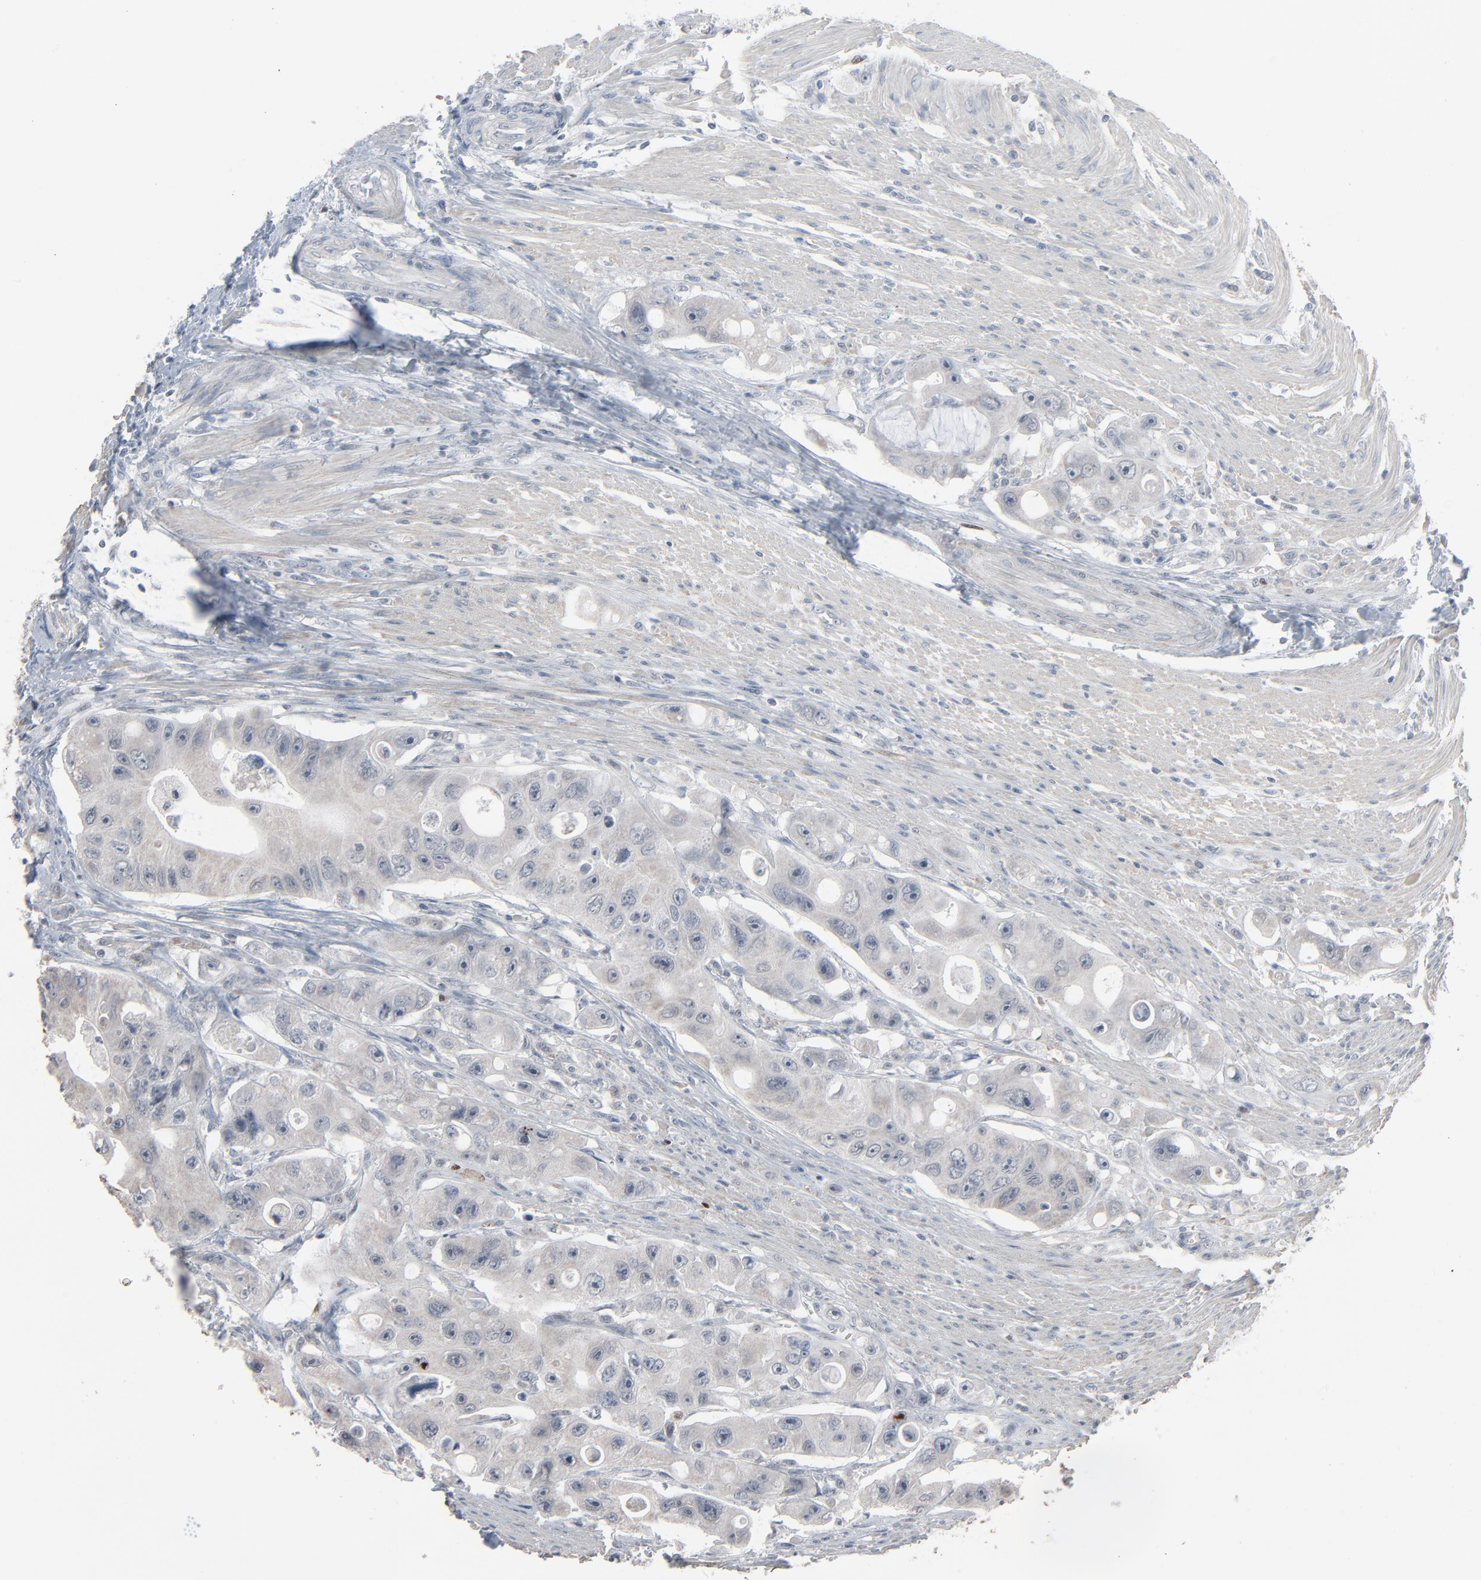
{"staining": {"intensity": "negative", "quantity": "none", "location": "none"}, "tissue": "colorectal cancer", "cell_type": "Tumor cells", "image_type": "cancer", "snomed": [{"axis": "morphology", "description": "Adenocarcinoma, NOS"}, {"axis": "topography", "description": "Colon"}], "caption": "Immunohistochemical staining of human adenocarcinoma (colorectal) shows no significant expression in tumor cells. (Stains: DAB IHC with hematoxylin counter stain, Microscopy: brightfield microscopy at high magnification).", "gene": "SAGE1", "patient": {"sex": "female", "age": 46}}